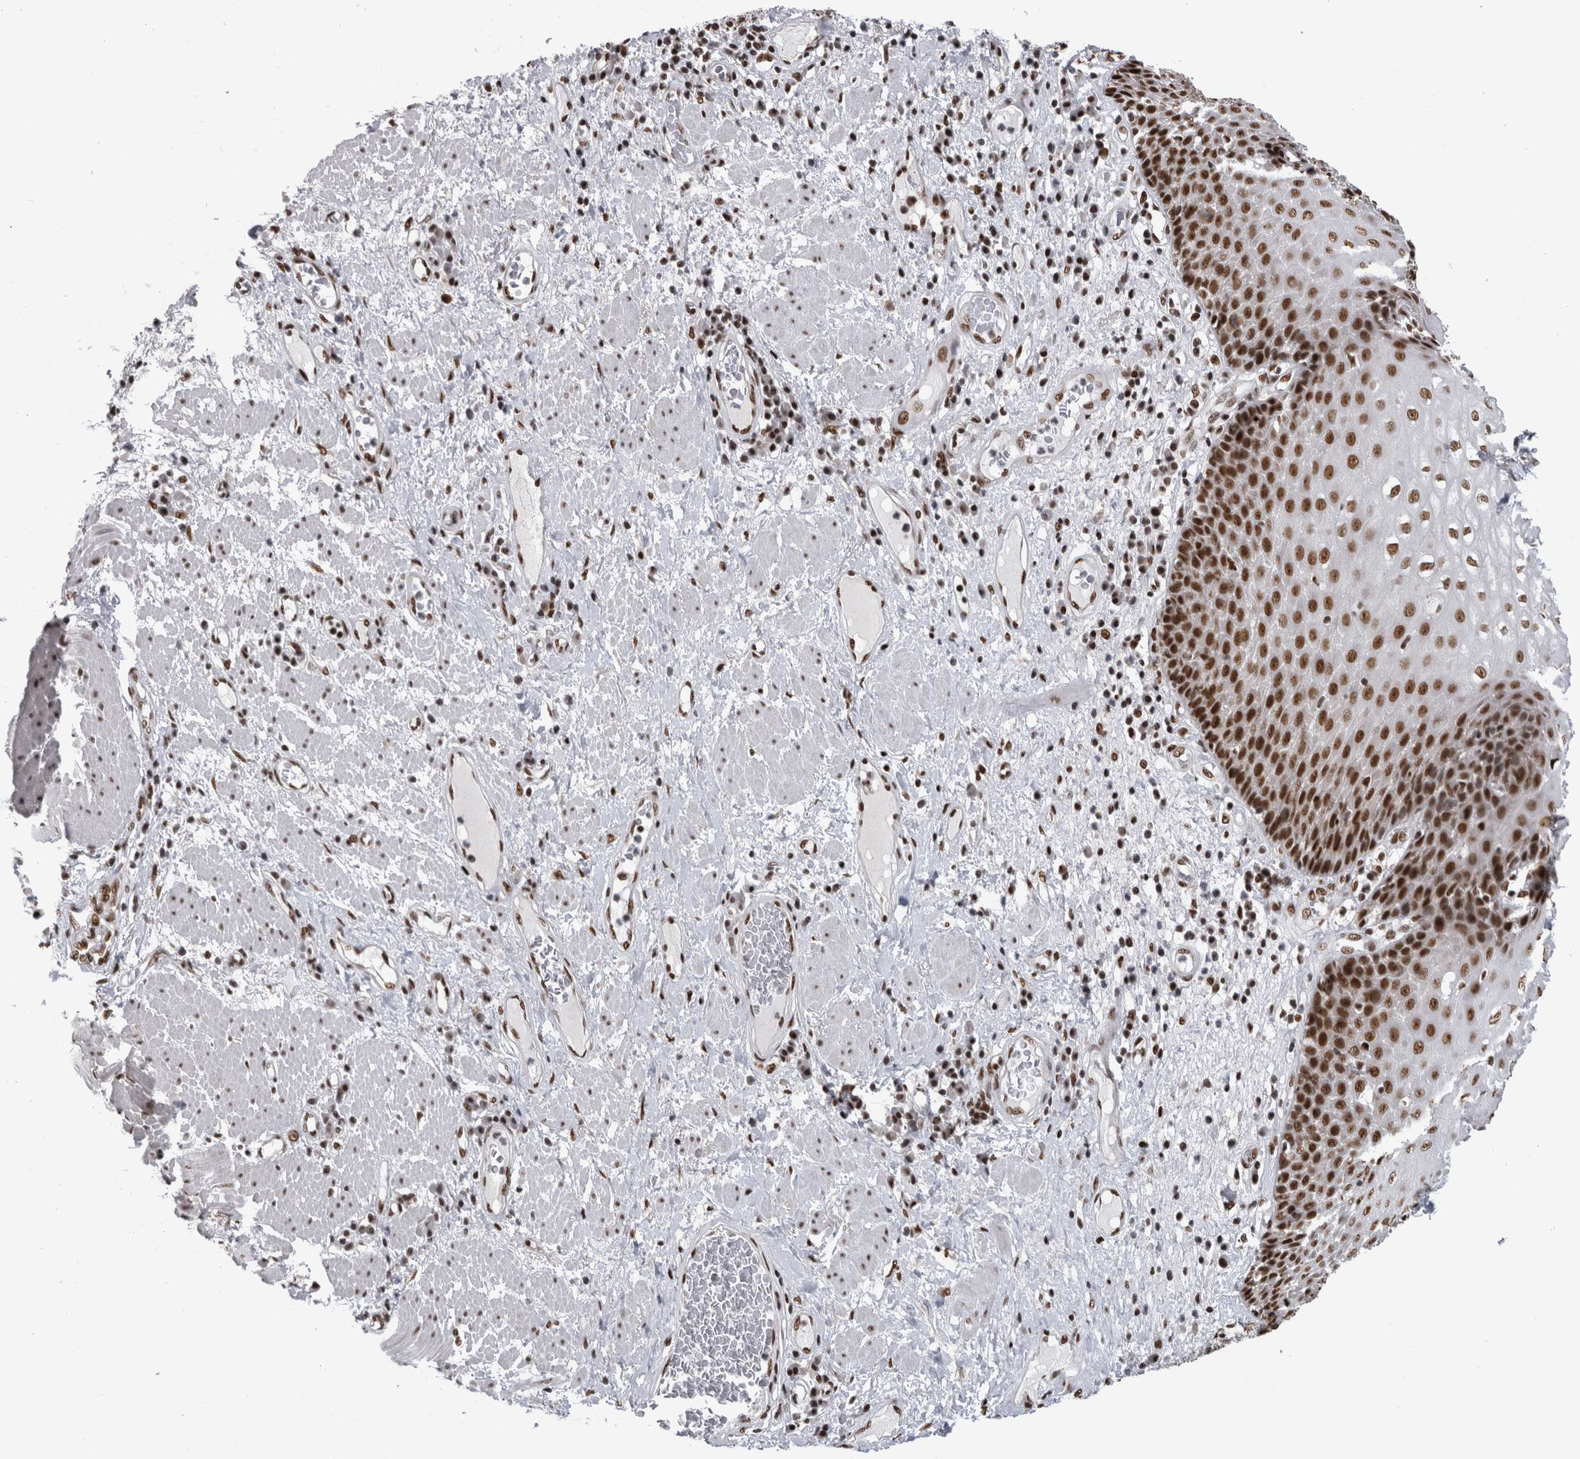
{"staining": {"intensity": "strong", "quantity": ">75%", "location": "nuclear"}, "tissue": "esophagus", "cell_type": "Squamous epithelial cells", "image_type": "normal", "snomed": [{"axis": "morphology", "description": "Normal tissue, NOS"}, {"axis": "morphology", "description": "Adenocarcinoma, NOS"}, {"axis": "topography", "description": "Esophagus"}], "caption": "Esophagus stained with a brown dye shows strong nuclear positive staining in approximately >75% of squamous epithelial cells.", "gene": "ZSCAN2", "patient": {"sex": "male", "age": 62}}